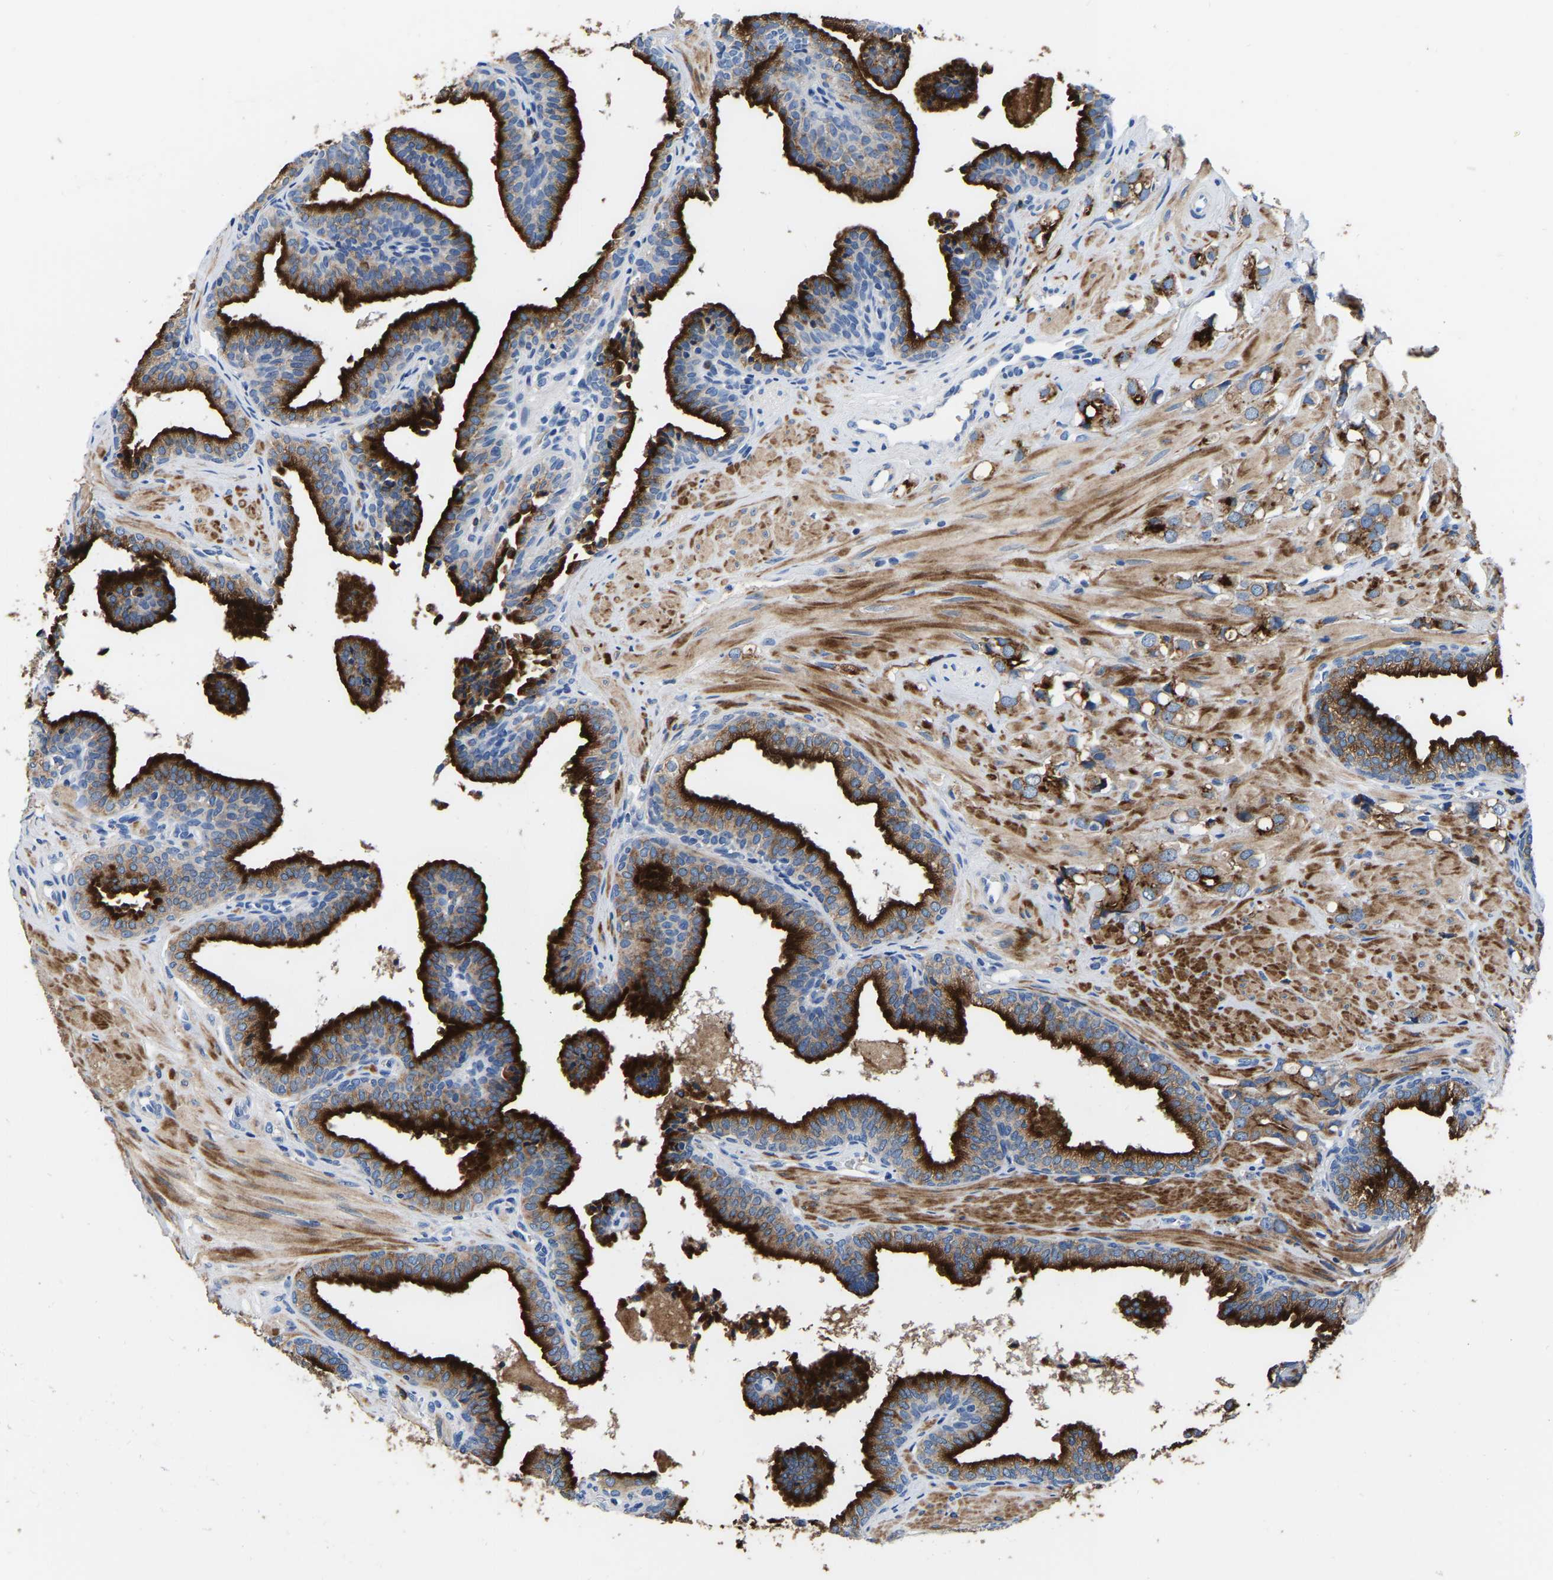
{"staining": {"intensity": "moderate", "quantity": ">75%", "location": "cytoplasmic/membranous"}, "tissue": "prostate cancer", "cell_type": "Tumor cells", "image_type": "cancer", "snomed": [{"axis": "morphology", "description": "Adenocarcinoma, High grade"}, {"axis": "topography", "description": "Prostate"}], "caption": "The micrograph exhibits a brown stain indicating the presence of a protein in the cytoplasmic/membranous of tumor cells in prostate adenocarcinoma (high-grade). (IHC, brightfield microscopy, high magnification).", "gene": "RAB27B", "patient": {"sex": "male", "age": 52}}